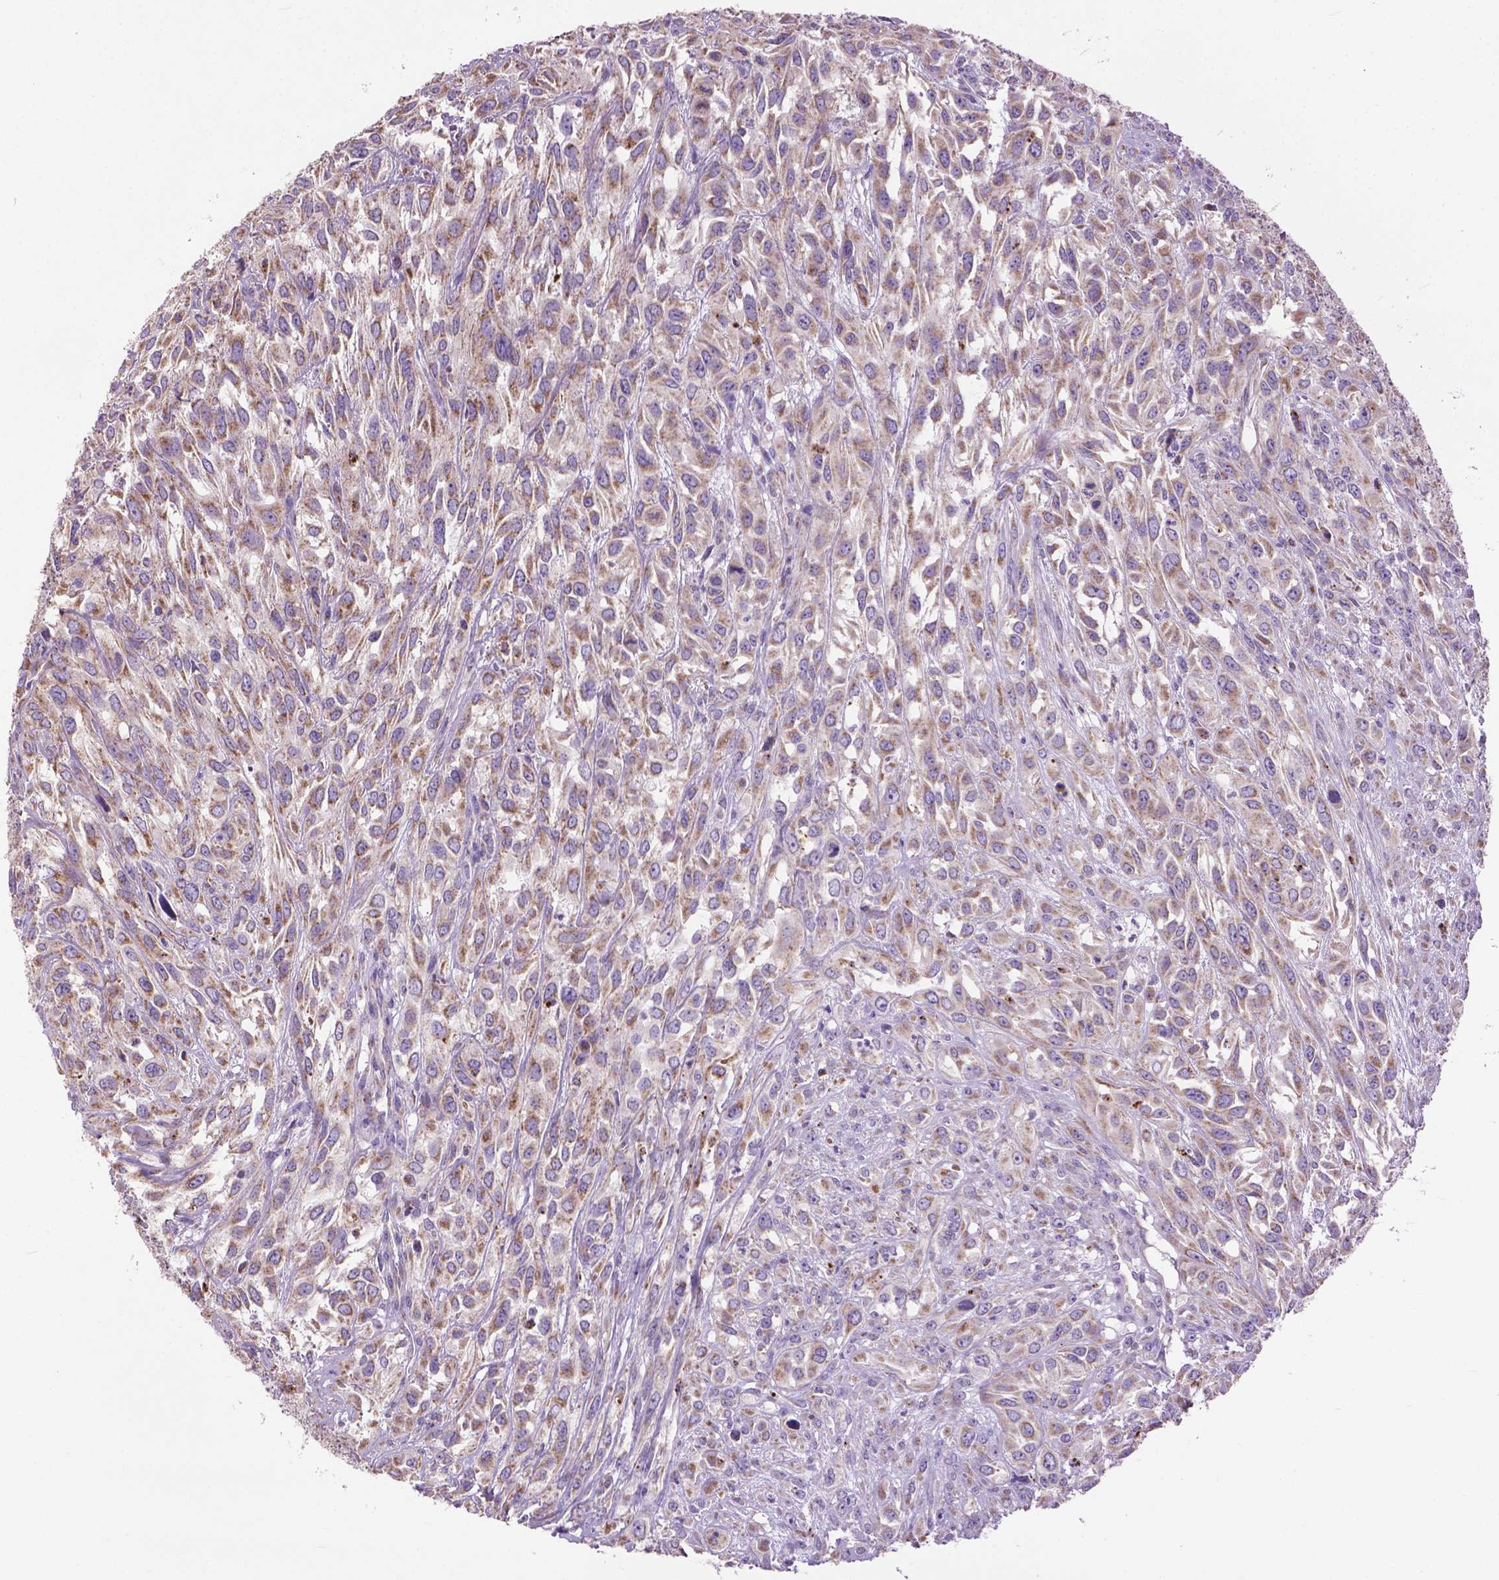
{"staining": {"intensity": "weak", "quantity": ">75%", "location": "cytoplasmic/membranous"}, "tissue": "urothelial cancer", "cell_type": "Tumor cells", "image_type": "cancer", "snomed": [{"axis": "morphology", "description": "Urothelial carcinoma, High grade"}, {"axis": "topography", "description": "Urinary bladder"}], "caption": "This image demonstrates IHC staining of human urothelial carcinoma (high-grade), with low weak cytoplasmic/membranous positivity in about >75% of tumor cells.", "gene": "VDAC1", "patient": {"sex": "male", "age": 67}}